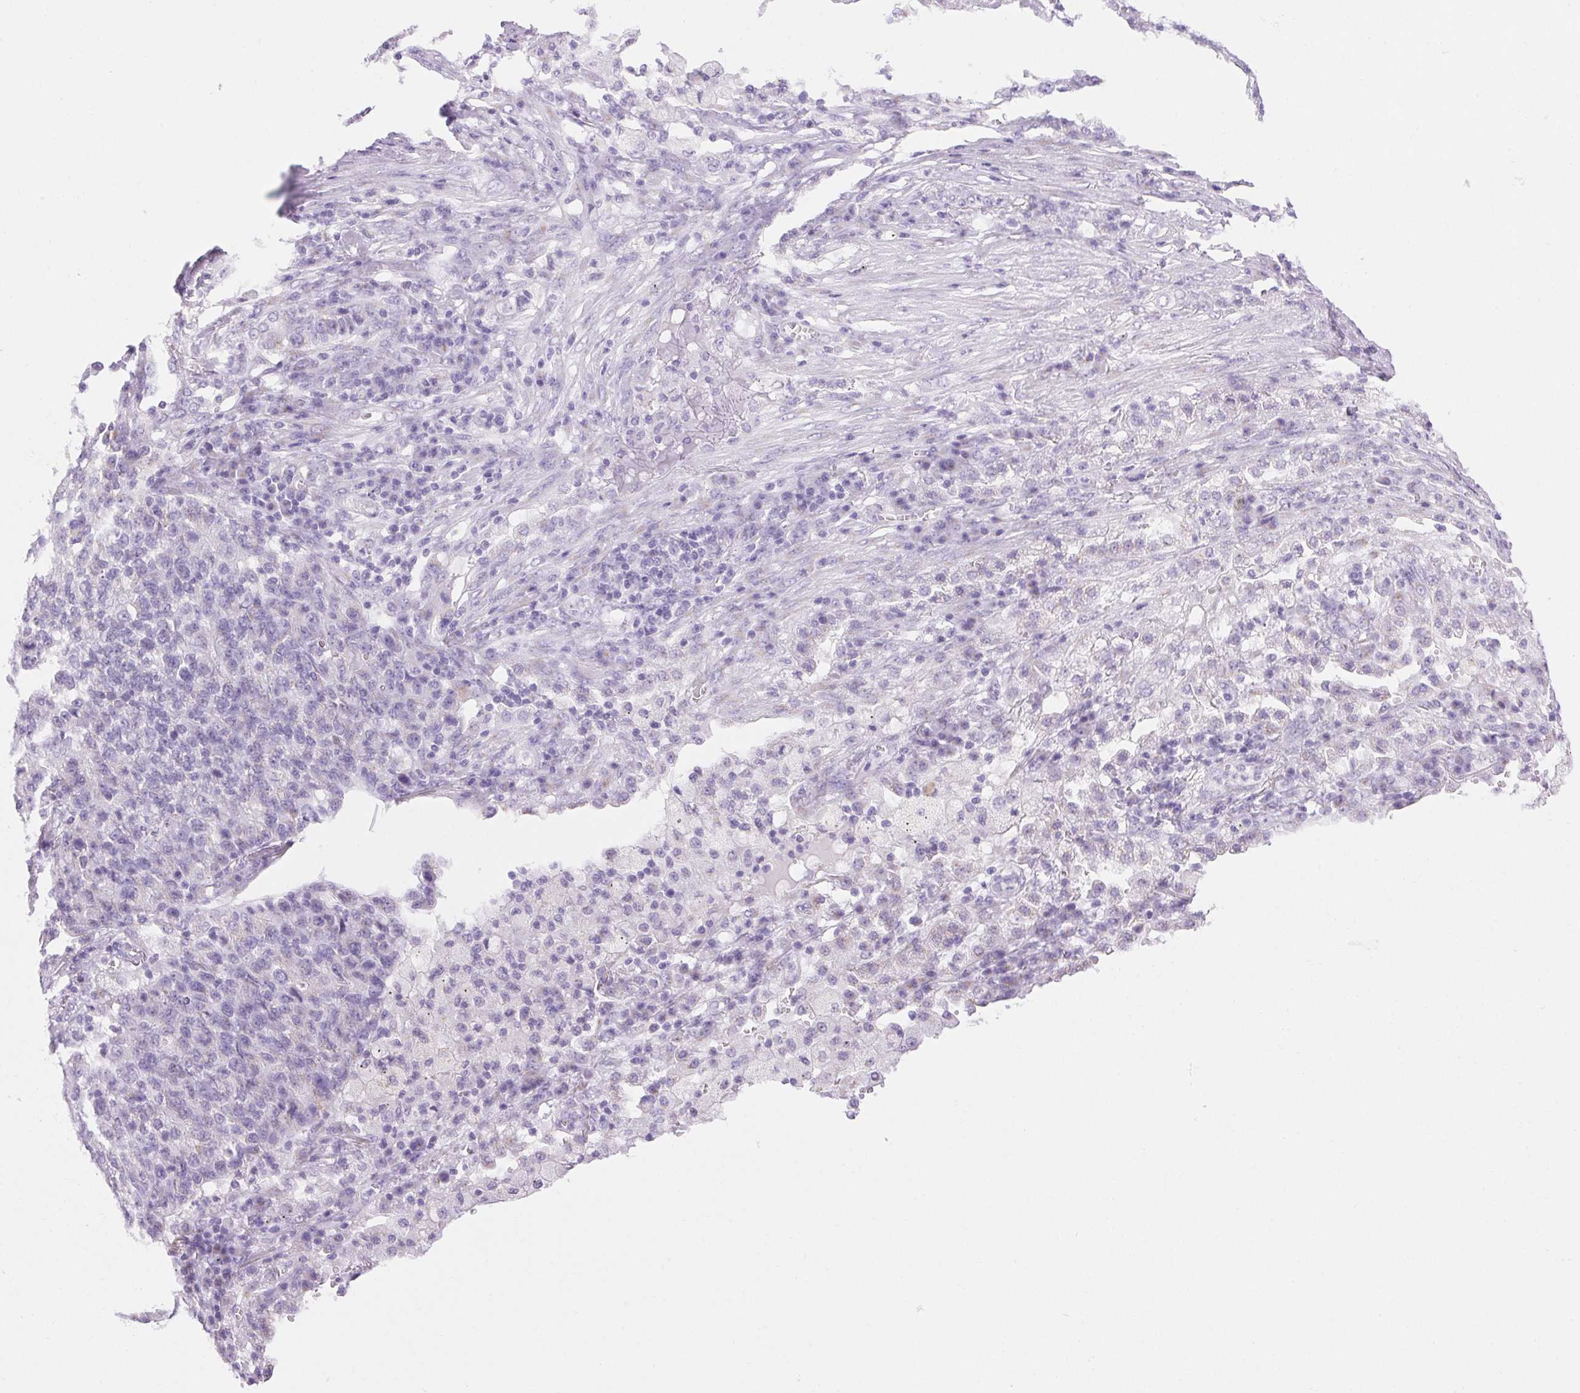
{"staining": {"intensity": "negative", "quantity": "none", "location": "none"}, "tissue": "lung cancer", "cell_type": "Tumor cells", "image_type": "cancer", "snomed": [{"axis": "morphology", "description": "Adenocarcinoma, NOS"}, {"axis": "topography", "description": "Lung"}], "caption": "This is an immunohistochemistry histopathology image of adenocarcinoma (lung). There is no positivity in tumor cells.", "gene": "SERPINB3", "patient": {"sex": "male", "age": 57}}